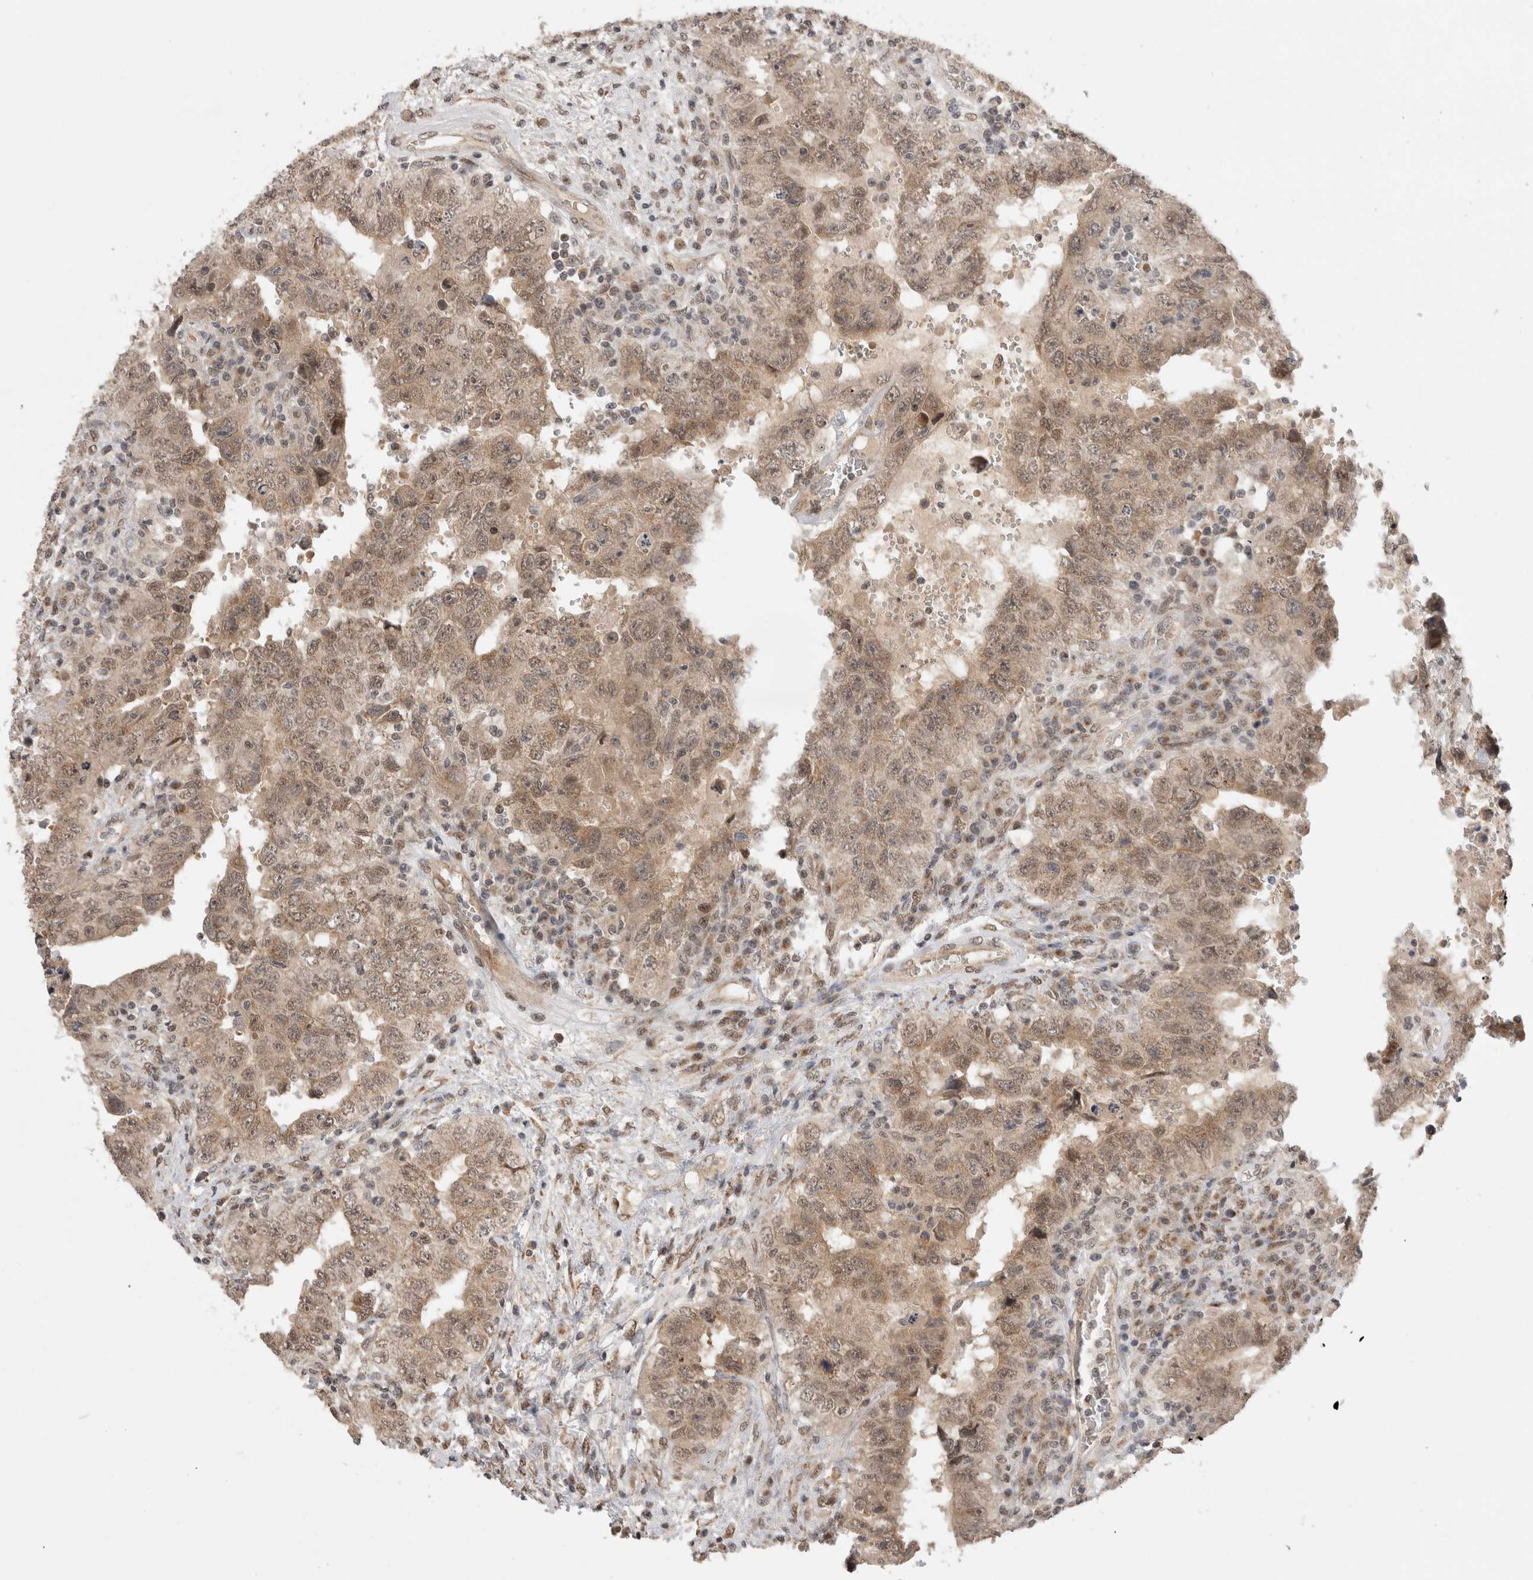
{"staining": {"intensity": "moderate", "quantity": ">75%", "location": "cytoplasmic/membranous,nuclear"}, "tissue": "testis cancer", "cell_type": "Tumor cells", "image_type": "cancer", "snomed": [{"axis": "morphology", "description": "Carcinoma, Embryonal, NOS"}, {"axis": "topography", "description": "Testis"}], "caption": "DAB (3,3'-diaminobenzidine) immunohistochemical staining of testis cancer exhibits moderate cytoplasmic/membranous and nuclear protein expression in about >75% of tumor cells.", "gene": "TMEM65", "patient": {"sex": "male", "age": 26}}